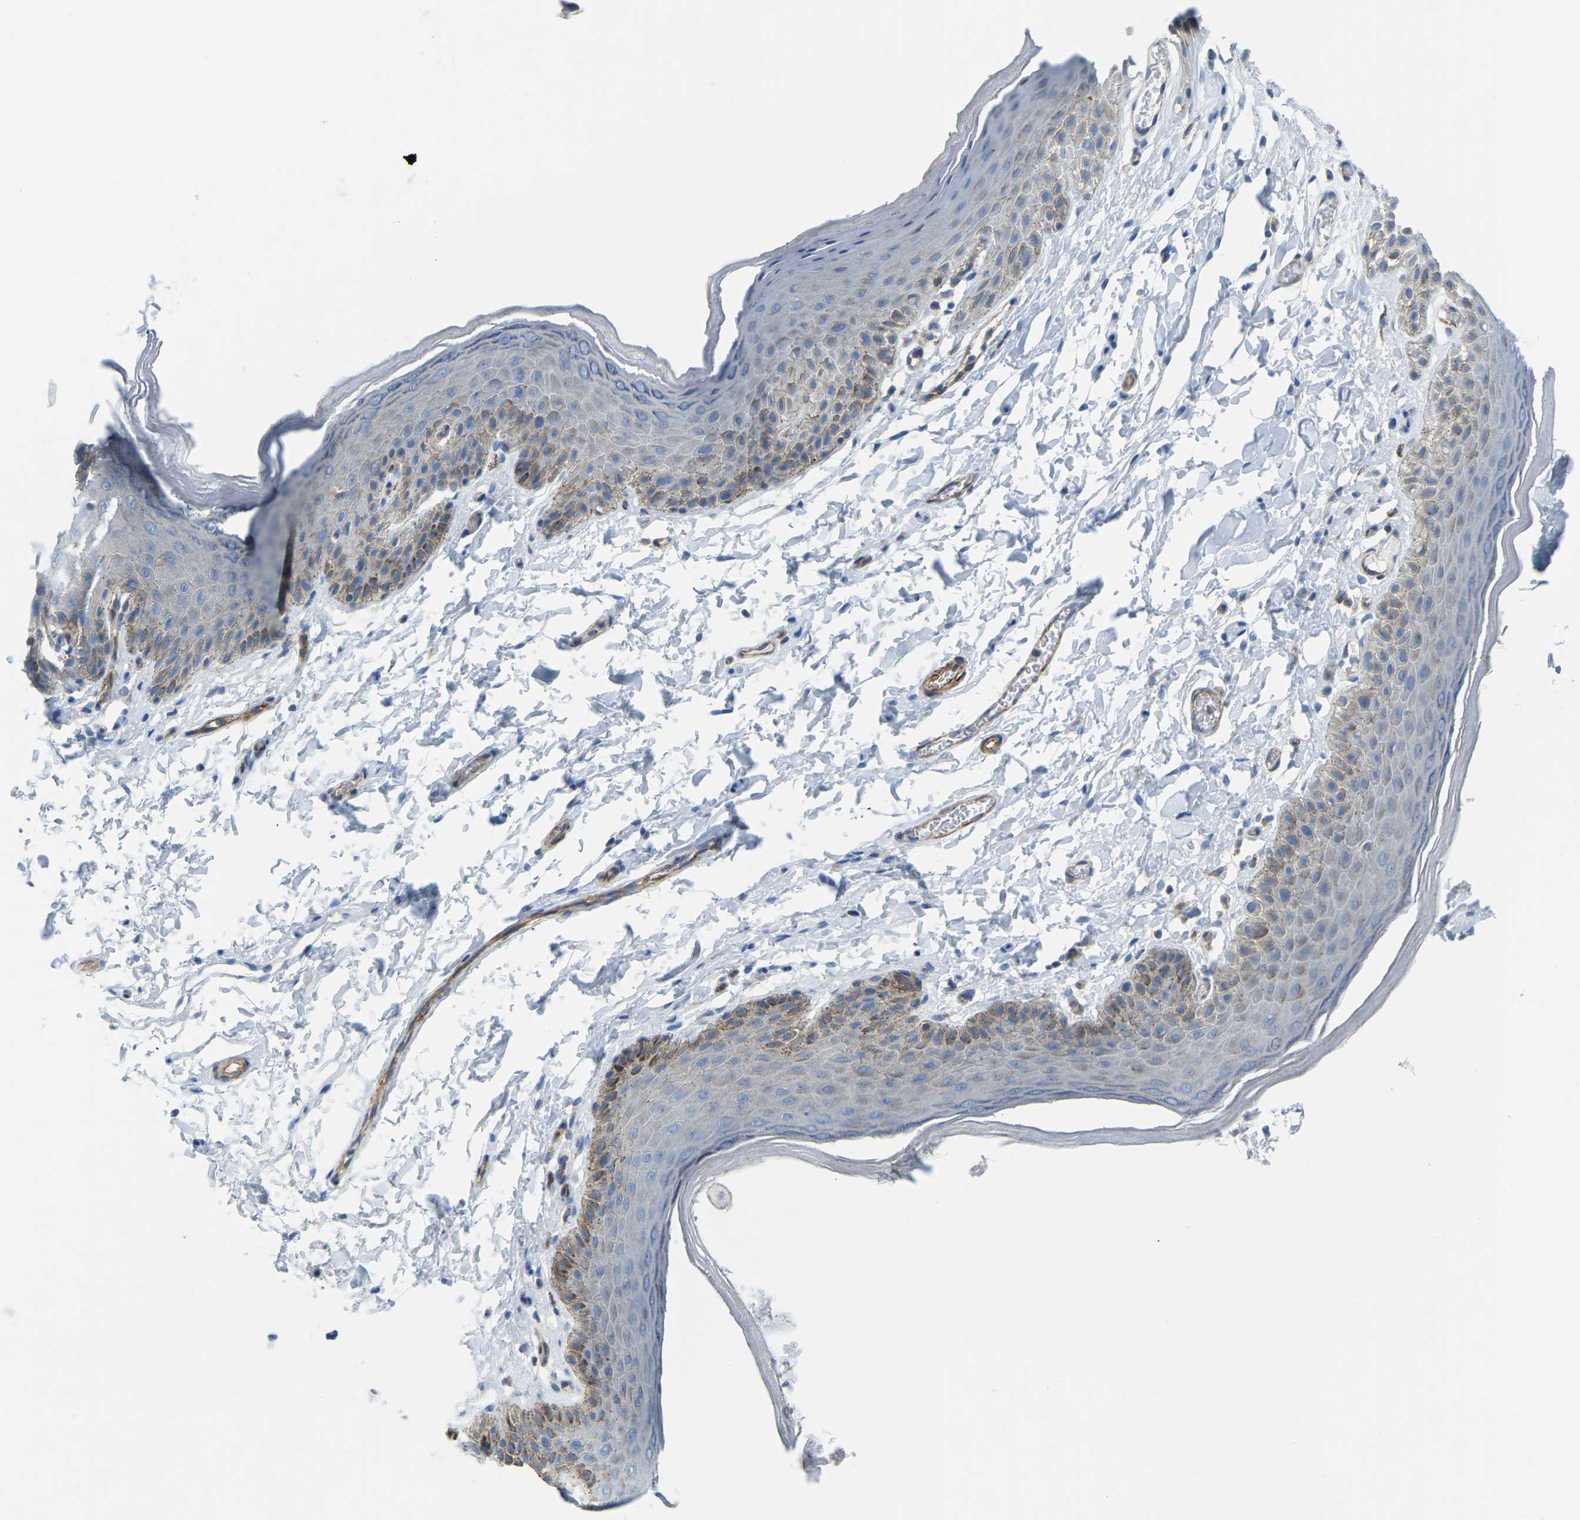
{"staining": {"intensity": "weak", "quantity": "<25%", "location": "cytoplasmic/membranous"}, "tissue": "skin", "cell_type": "Epidermal cells", "image_type": "normal", "snomed": [{"axis": "morphology", "description": "Normal tissue, NOS"}, {"axis": "topography", "description": "Anal"}], "caption": "Immunohistochemistry micrograph of unremarkable skin: skin stained with DAB shows no significant protein expression in epidermal cells. (DAB immunohistochemistry with hematoxylin counter stain).", "gene": "MYL3", "patient": {"sex": "male", "age": 44}}